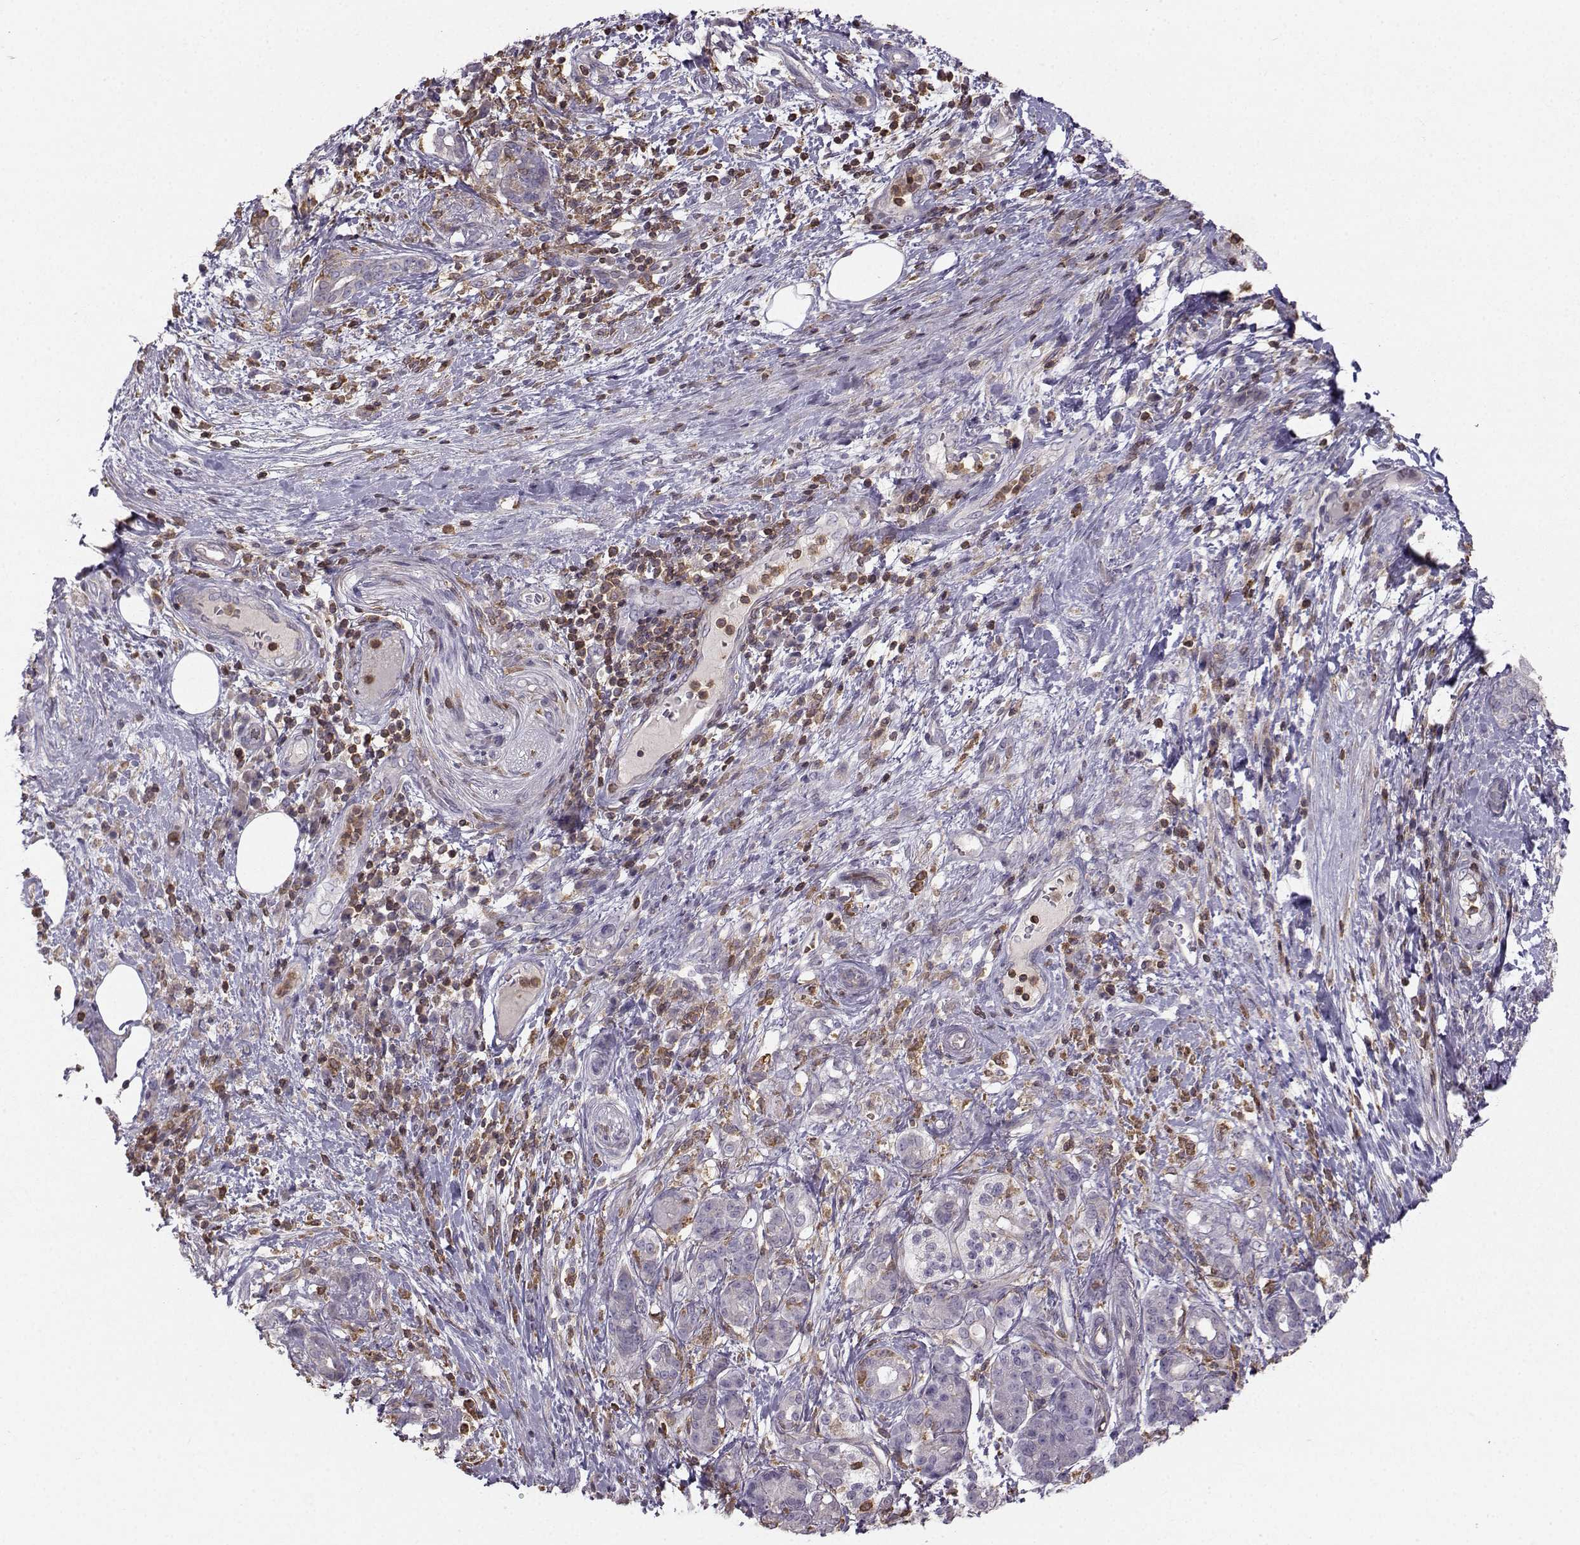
{"staining": {"intensity": "negative", "quantity": "none", "location": "none"}, "tissue": "pancreatic cancer", "cell_type": "Tumor cells", "image_type": "cancer", "snomed": [{"axis": "morphology", "description": "Adenocarcinoma, NOS"}, {"axis": "topography", "description": "Pancreas"}], "caption": "A high-resolution histopathology image shows IHC staining of pancreatic adenocarcinoma, which shows no significant expression in tumor cells.", "gene": "ZBTB32", "patient": {"sex": "female", "age": 73}}